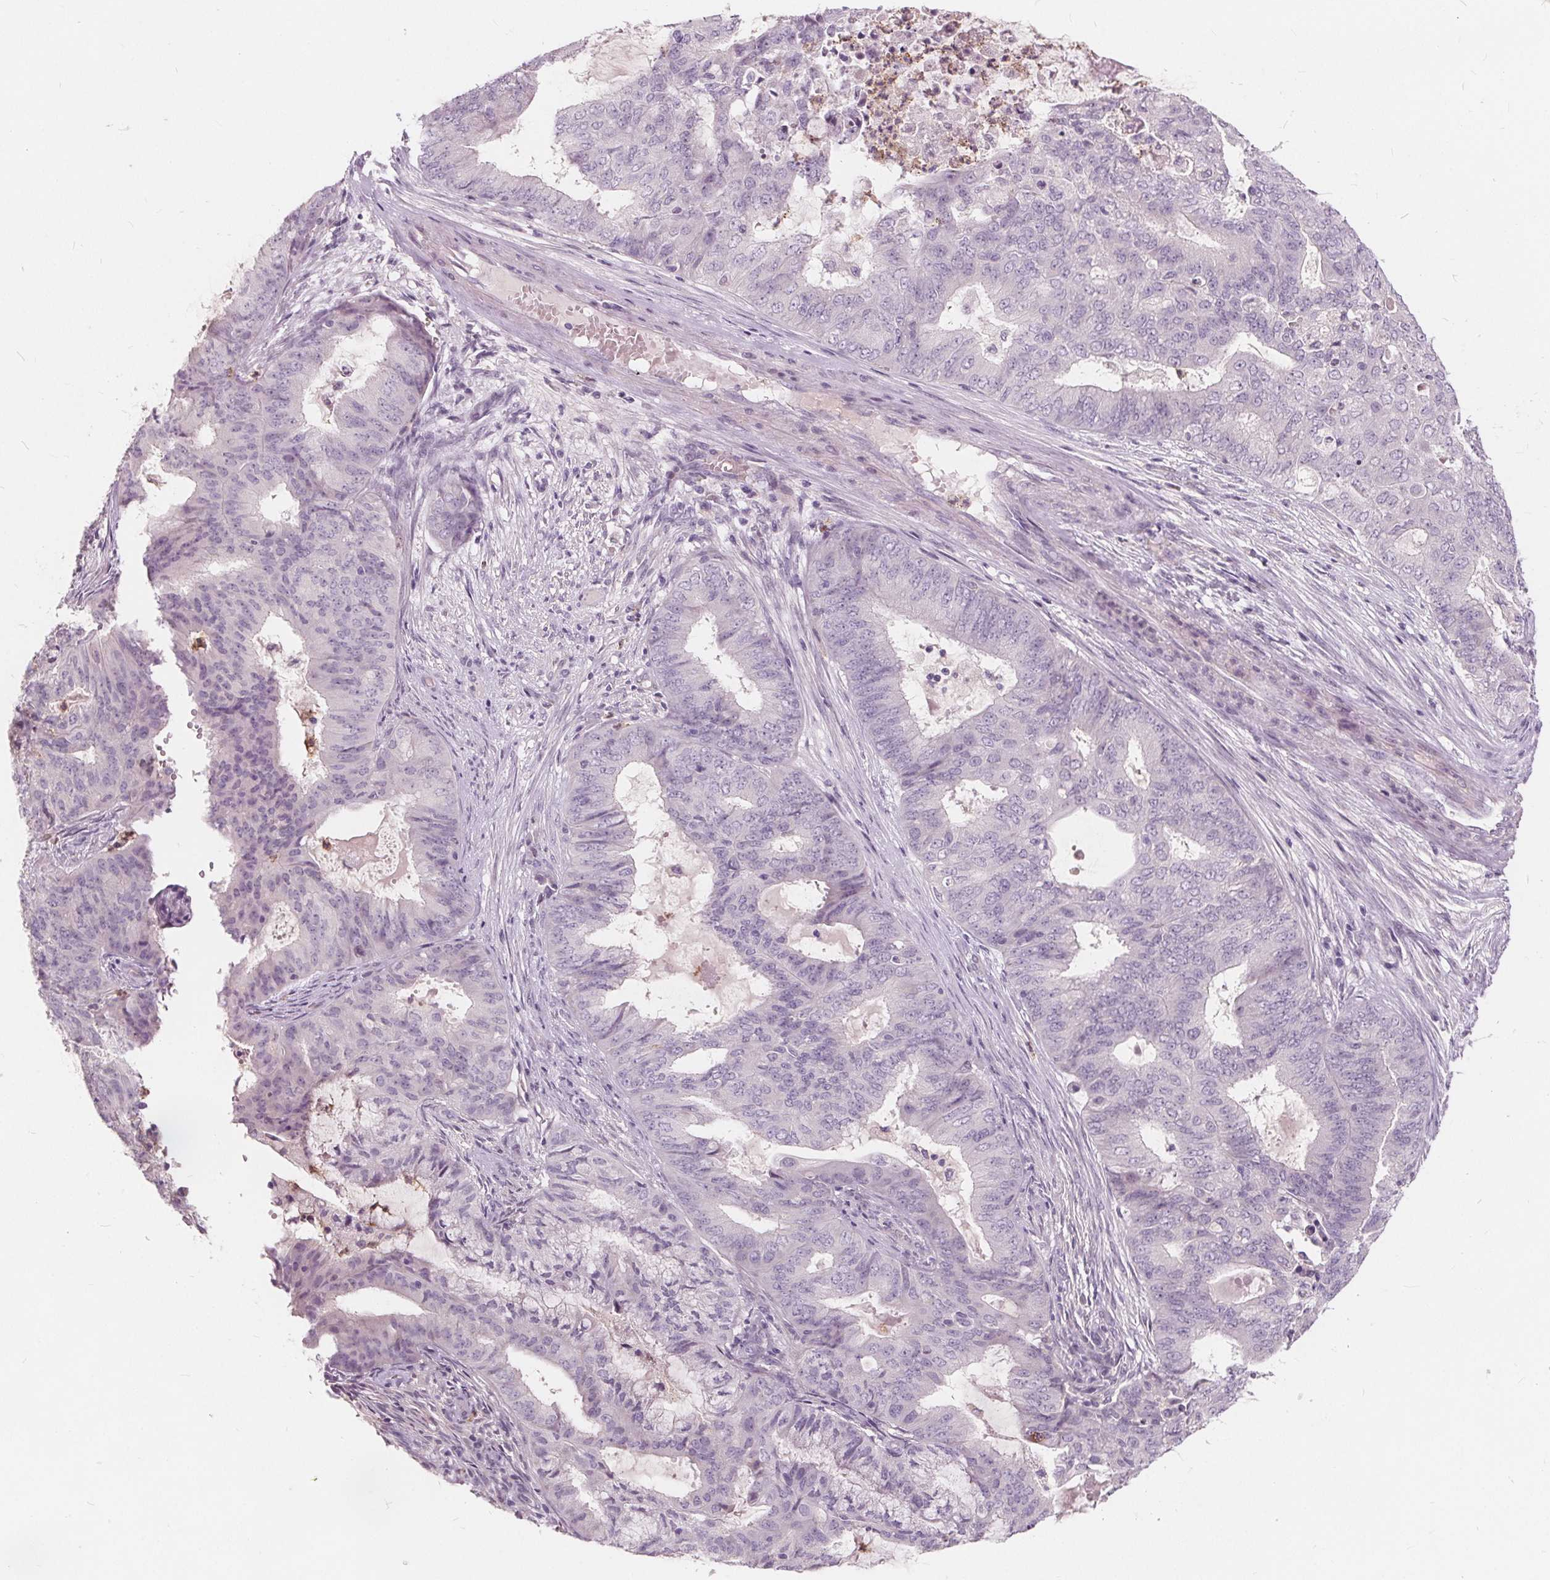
{"staining": {"intensity": "negative", "quantity": "none", "location": "none"}, "tissue": "endometrial cancer", "cell_type": "Tumor cells", "image_type": "cancer", "snomed": [{"axis": "morphology", "description": "Adenocarcinoma, NOS"}, {"axis": "topography", "description": "Endometrium"}], "caption": "IHC photomicrograph of human endometrial cancer (adenocarcinoma) stained for a protein (brown), which demonstrates no expression in tumor cells.", "gene": "HAAO", "patient": {"sex": "female", "age": 62}}